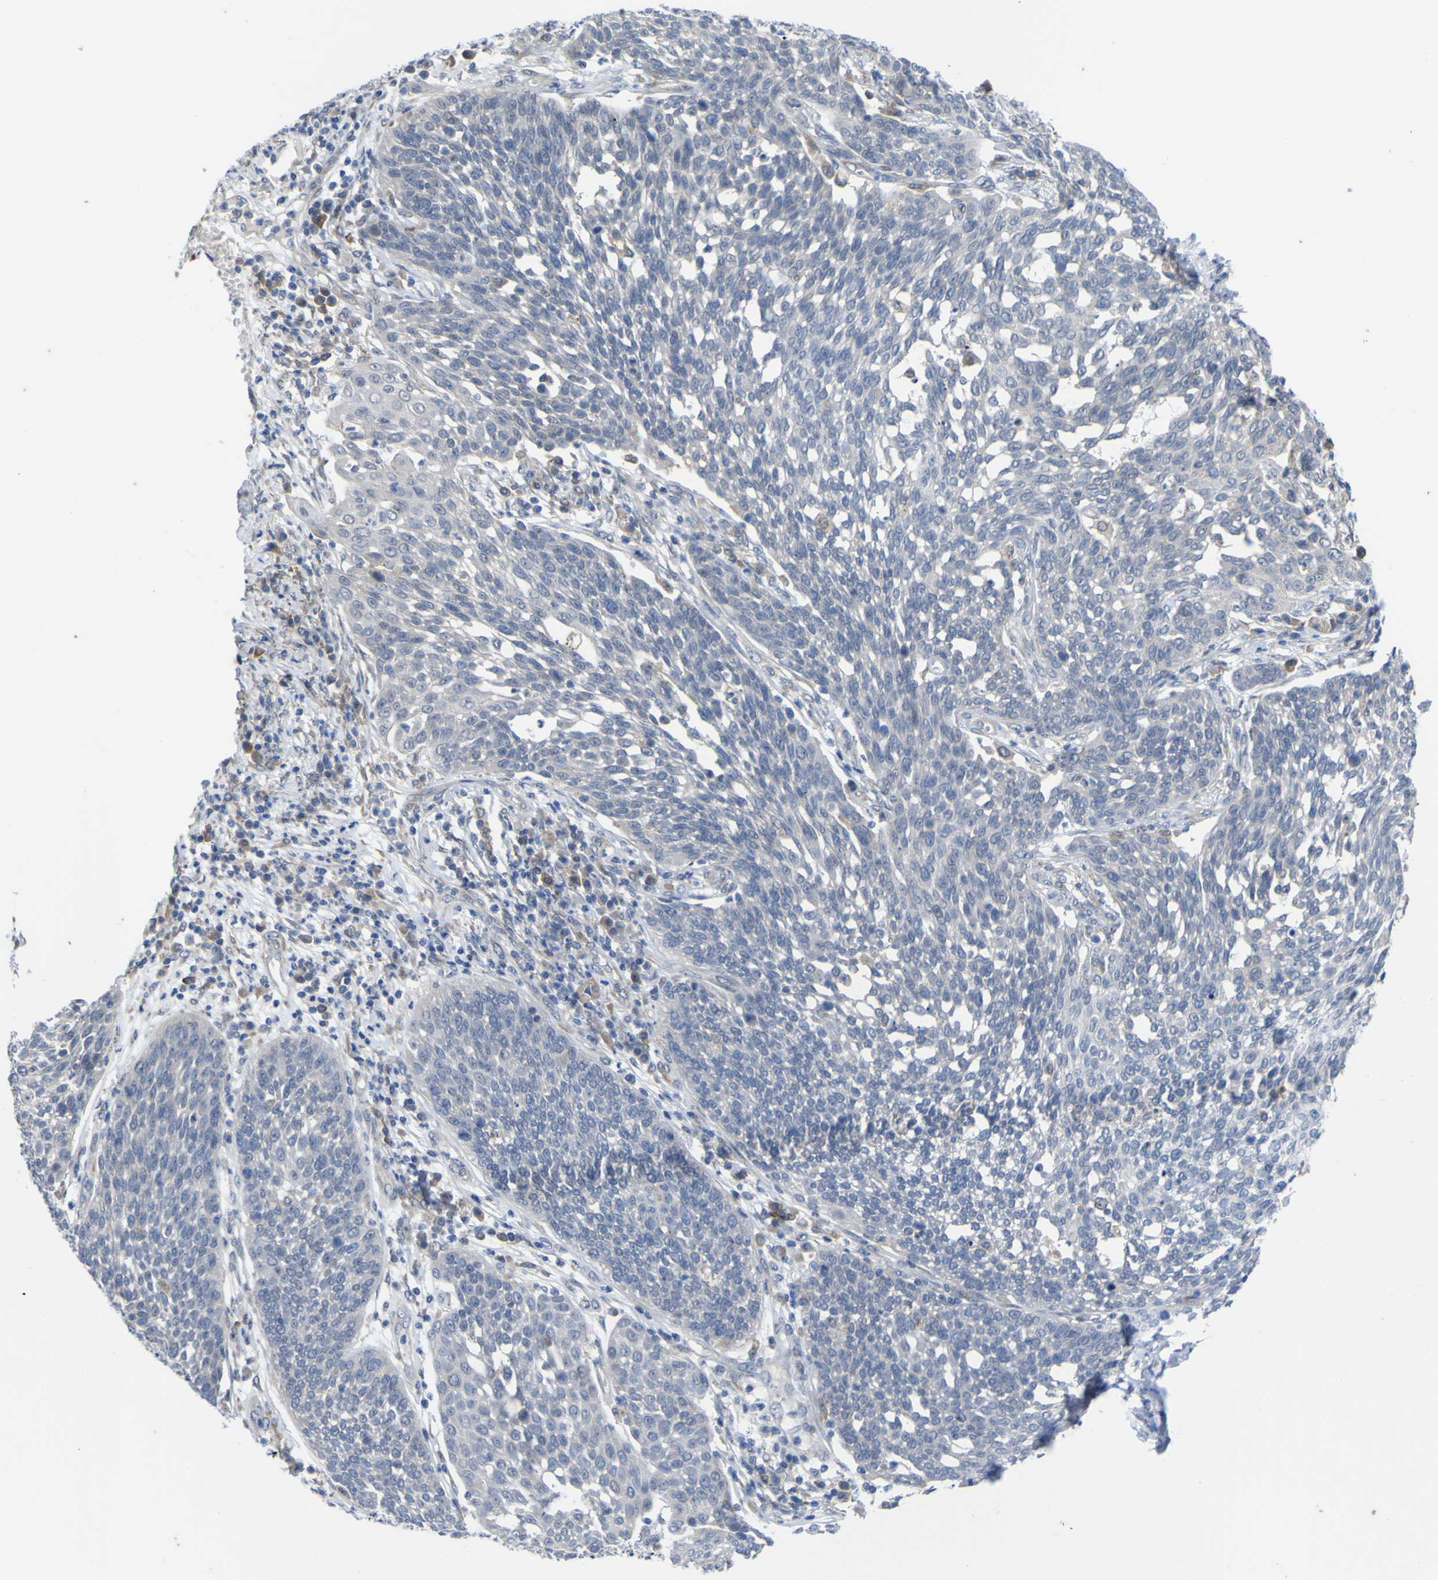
{"staining": {"intensity": "negative", "quantity": "none", "location": "none"}, "tissue": "cervical cancer", "cell_type": "Tumor cells", "image_type": "cancer", "snomed": [{"axis": "morphology", "description": "Squamous cell carcinoma, NOS"}, {"axis": "topography", "description": "Cervix"}], "caption": "This micrograph is of cervical squamous cell carcinoma stained with immunohistochemistry (IHC) to label a protein in brown with the nuclei are counter-stained blue. There is no expression in tumor cells.", "gene": "TNFRSF11A", "patient": {"sex": "female", "age": 34}}